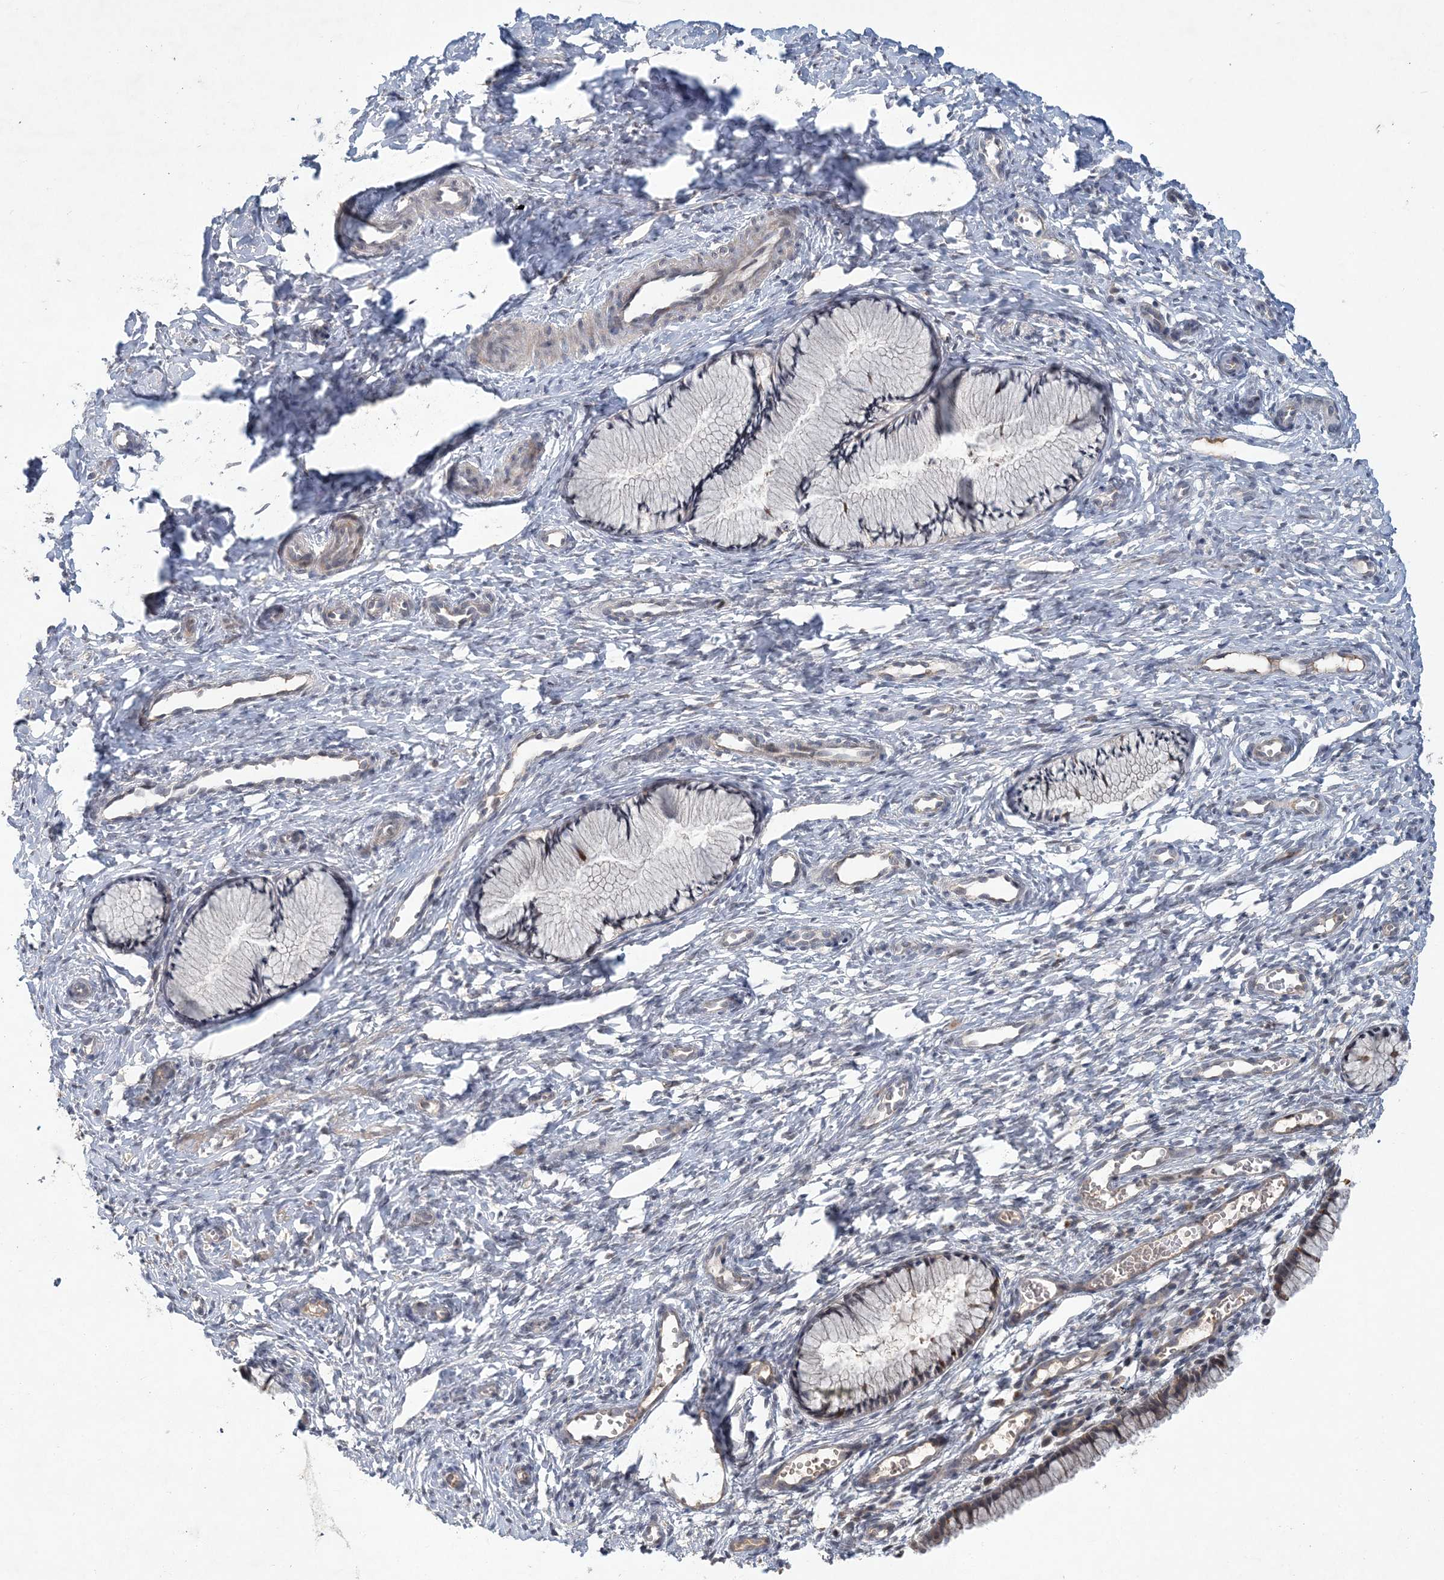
{"staining": {"intensity": "weak", "quantity": "<25%", "location": "cytoplasmic/membranous"}, "tissue": "cervix", "cell_type": "Glandular cells", "image_type": "normal", "snomed": [{"axis": "morphology", "description": "Normal tissue, NOS"}, {"axis": "topography", "description": "Cervix"}], "caption": "Unremarkable cervix was stained to show a protein in brown. There is no significant positivity in glandular cells. (Stains: DAB IHC with hematoxylin counter stain, Microscopy: brightfield microscopy at high magnification).", "gene": "RNF25", "patient": {"sex": "female", "age": 27}}